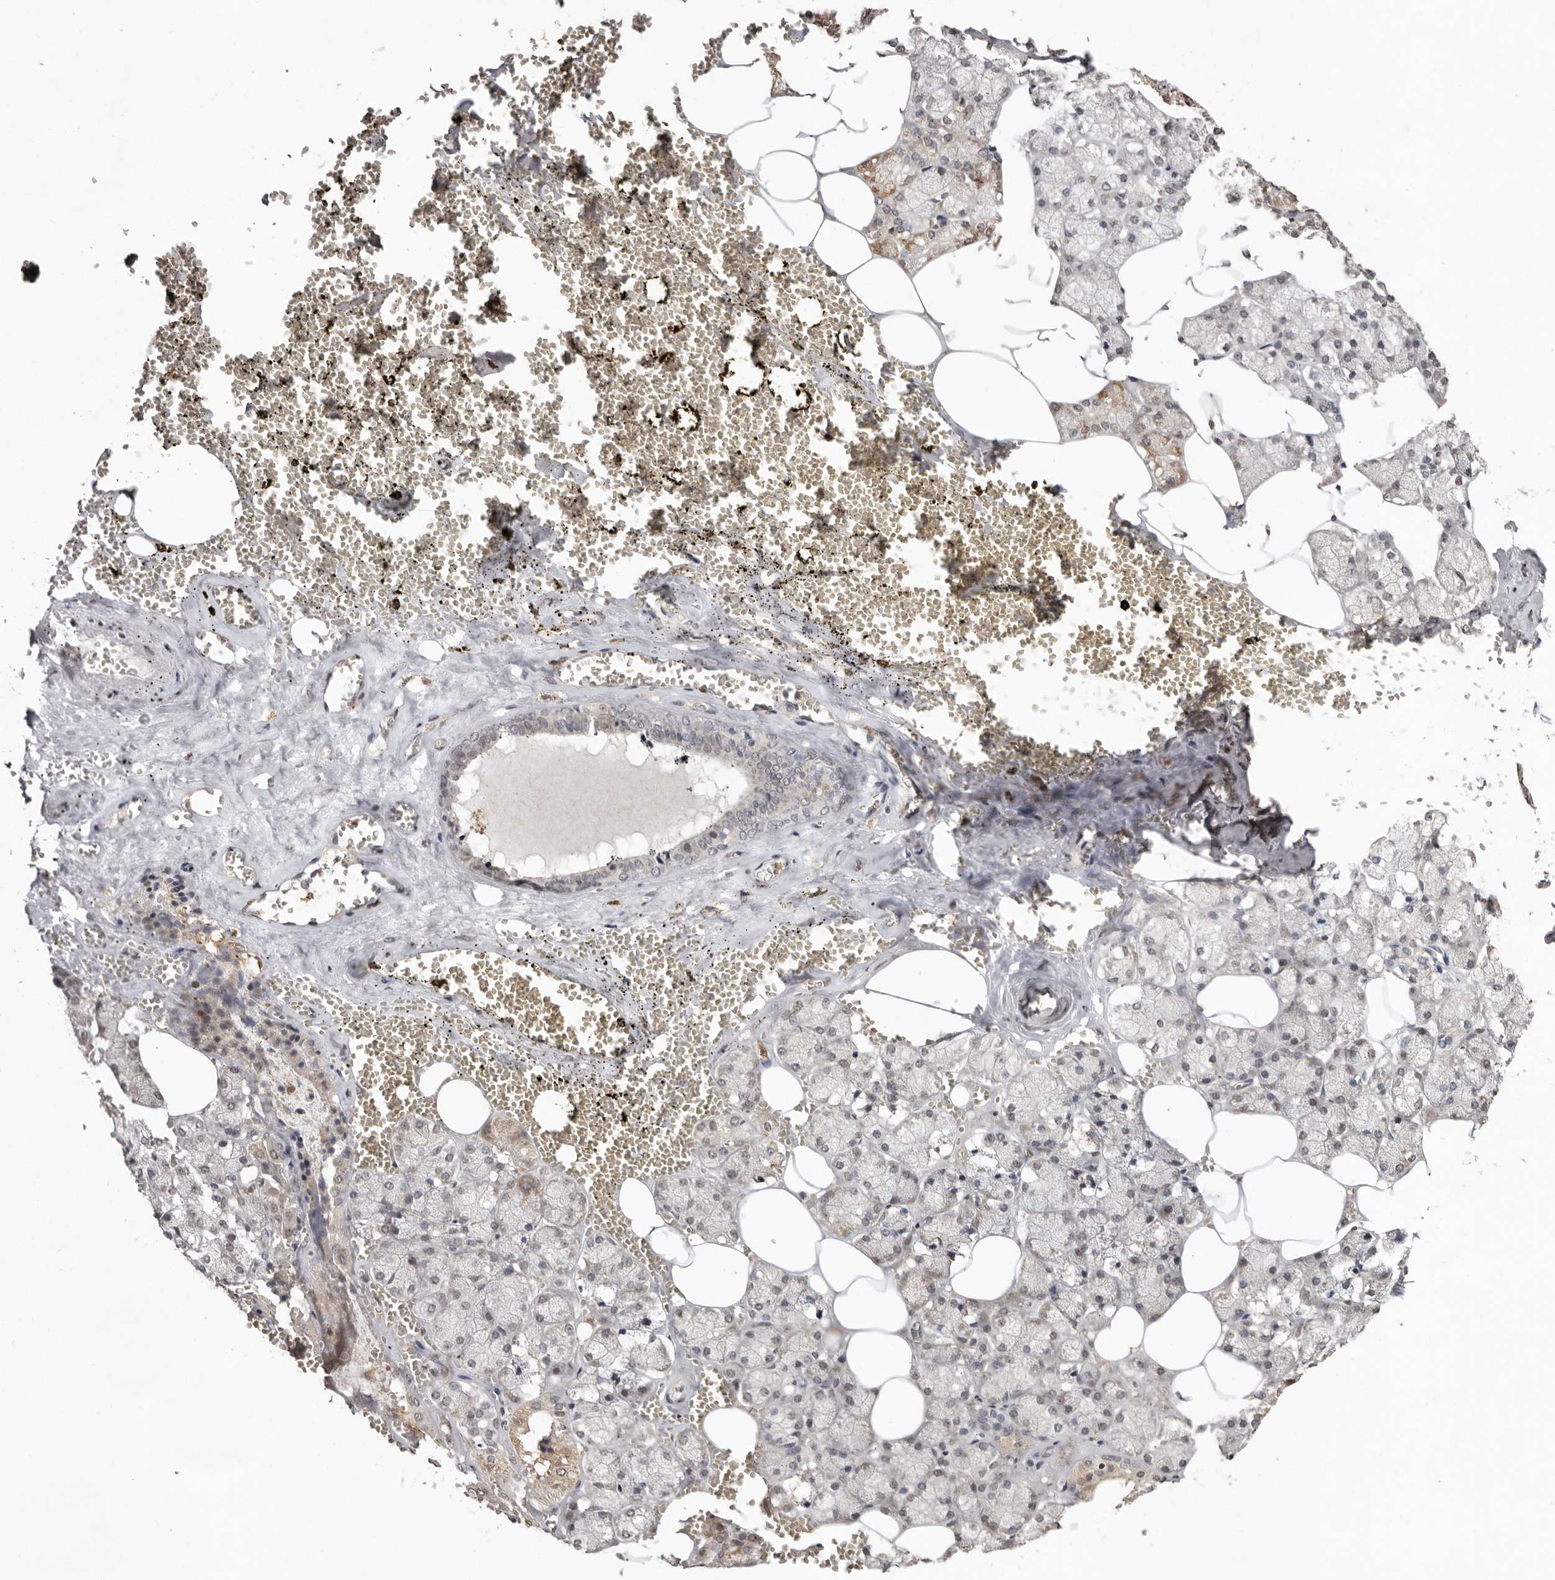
{"staining": {"intensity": "weak", "quantity": "25%-75%", "location": "cytoplasmic/membranous"}, "tissue": "salivary gland", "cell_type": "Glandular cells", "image_type": "normal", "snomed": [{"axis": "morphology", "description": "Normal tissue, NOS"}, {"axis": "topography", "description": "Salivary gland"}], "caption": "Human salivary gland stained for a protein (brown) exhibits weak cytoplasmic/membranous positive positivity in approximately 25%-75% of glandular cells.", "gene": "SULT1E1", "patient": {"sex": "male", "age": 62}}